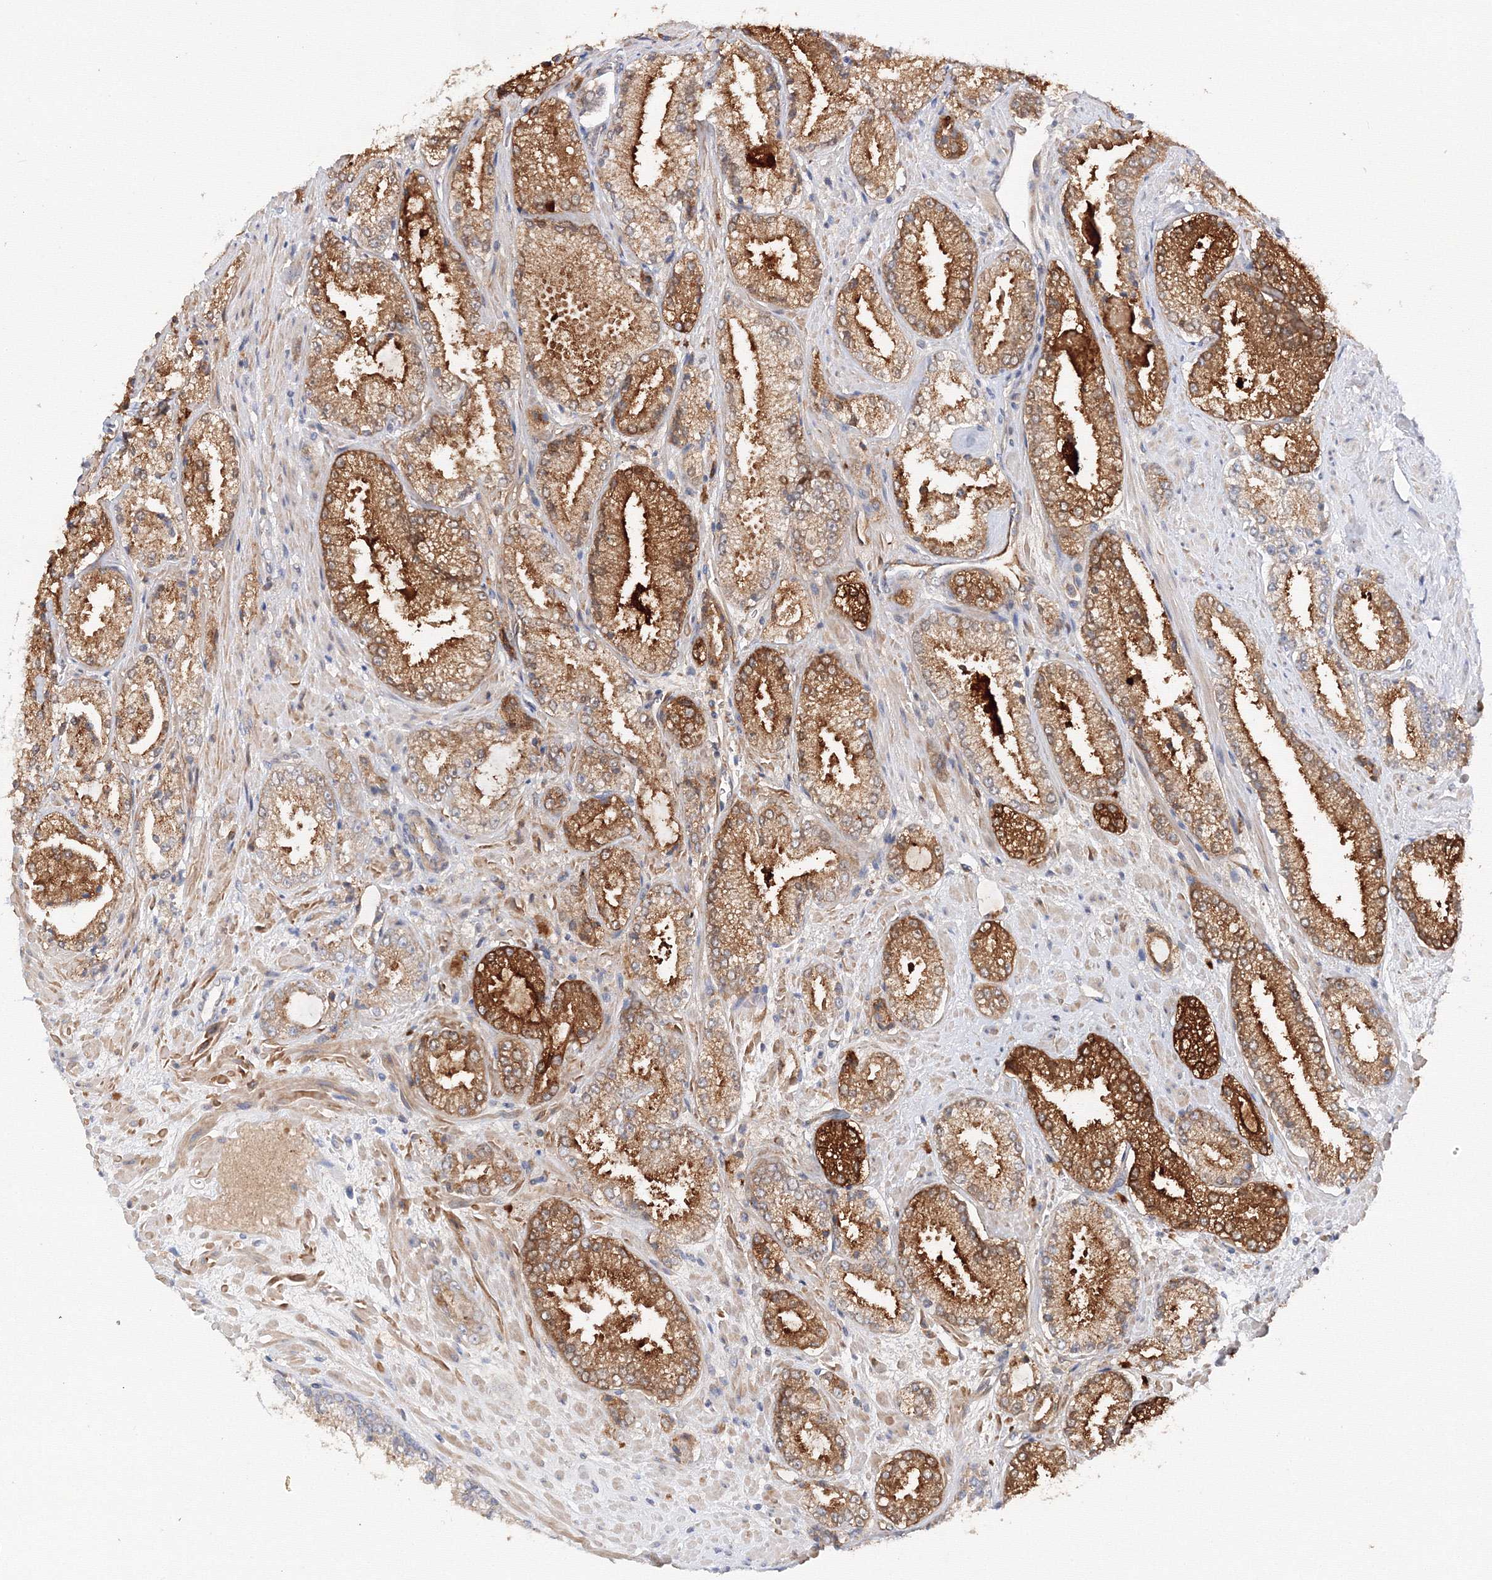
{"staining": {"intensity": "strong", "quantity": "25%-75%", "location": "cytoplasmic/membranous"}, "tissue": "prostate cancer", "cell_type": "Tumor cells", "image_type": "cancer", "snomed": [{"axis": "morphology", "description": "Adenocarcinoma, High grade"}, {"axis": "topography", "description": "Prostate"}], "caption": "The immunohistochemical stain labels strong cytoplasmic/membranous positivity in tumor cells of adenocarcinoma (high-grade) (prostate) tissue.", "gene": "DIS3L2", "patient": {"sex": "male", "age": 73}}